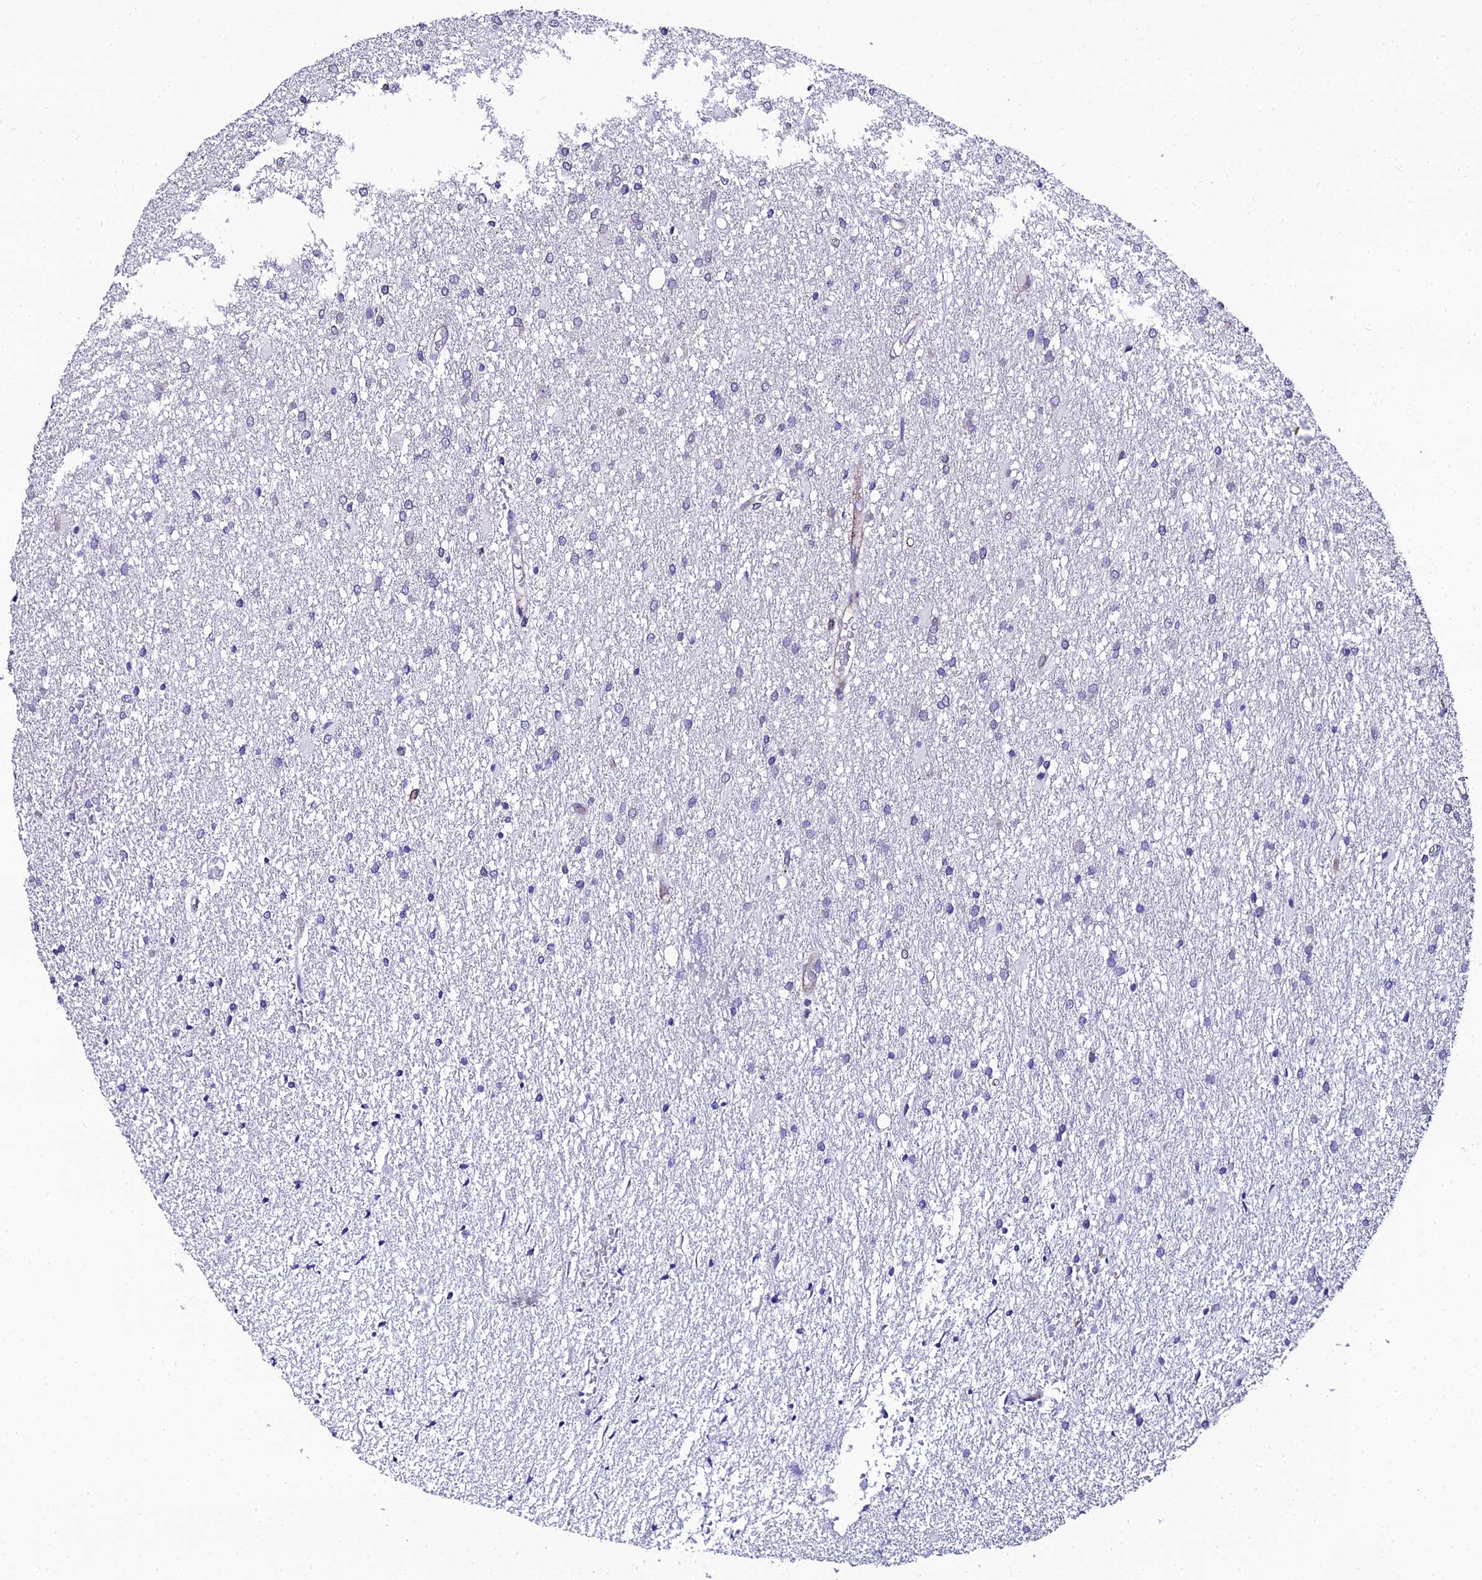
{"staining": {"intensity": "negative", "quantity": "none", "location": "none"}, "tissue": "glioma", "cell_type": "Tumor cells", "image_type": "cancer", "snomed": [{"axis": "morphology", "description": "Glioma, malignant, High grade"}, {"axis": "topography", "description": "Brain"}], "caption": "Immunohistochemical staining of human glioma displays no significant positivity in tumor cells.", "gene": "DDX19A", "patient": {"sex": "female", "age": 50}}